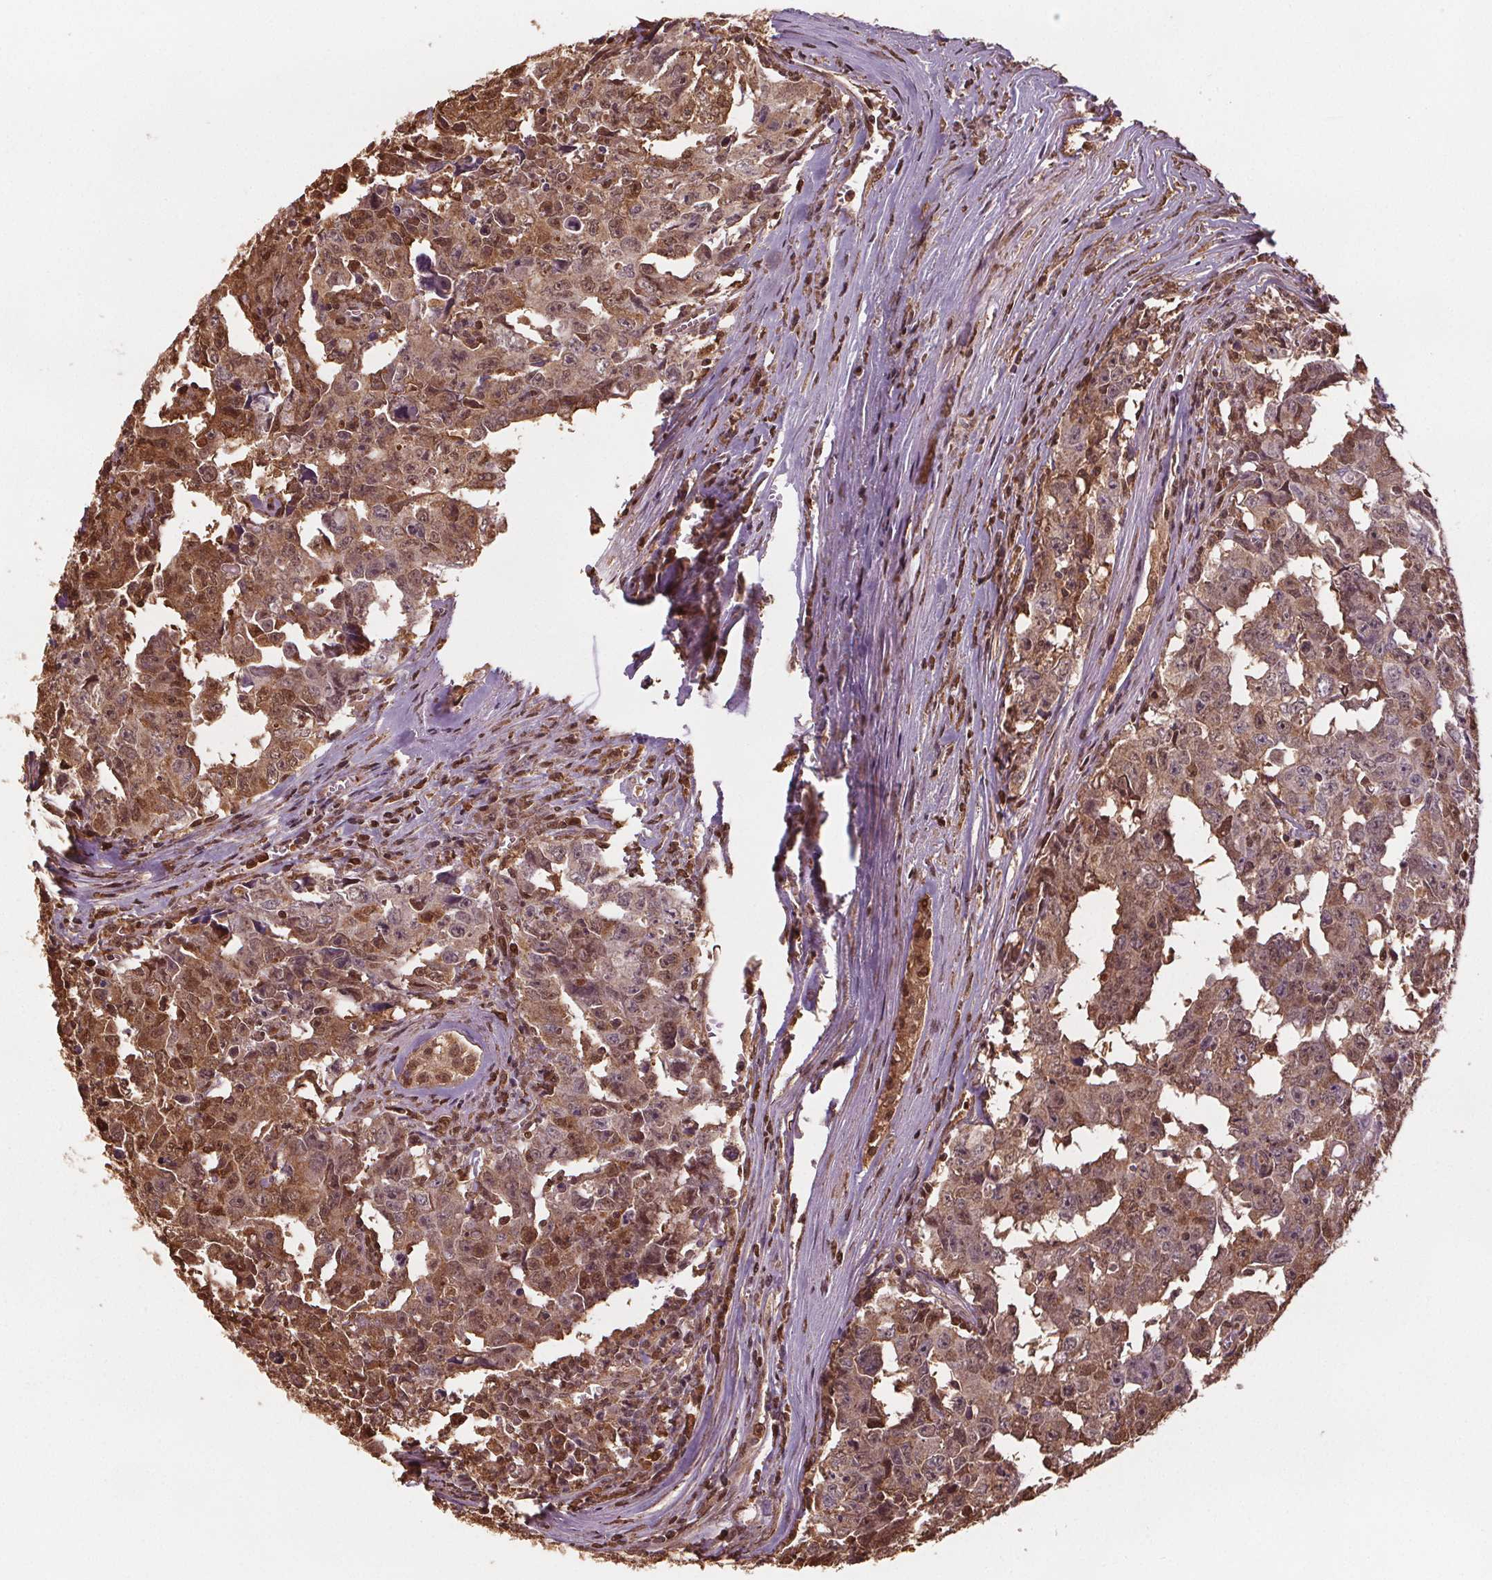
{"staining": {"intensity": "moderate", "quantity": ">75%", "location": "cytoplasmic/membranous,nuclear"}, "tissue": "testis cancer", "cell_type": "Tumor cells", "image_type": "cancer", "snomed": [{"axis": "morphology", "description": "Carcinoma, Embryonal, NOS"}, {"axis": "topography", "description": "Testis"}], "caption": "Testis cancer (embryonal carcinoma) was stained to show a protein in brown. There is medium levels of moderate cytoplasmic/membranous and nuclear positivity in approximately >75% of tumor cells.", "gene": "ENO1", "patient": {"sex": "male", "age": 22}}